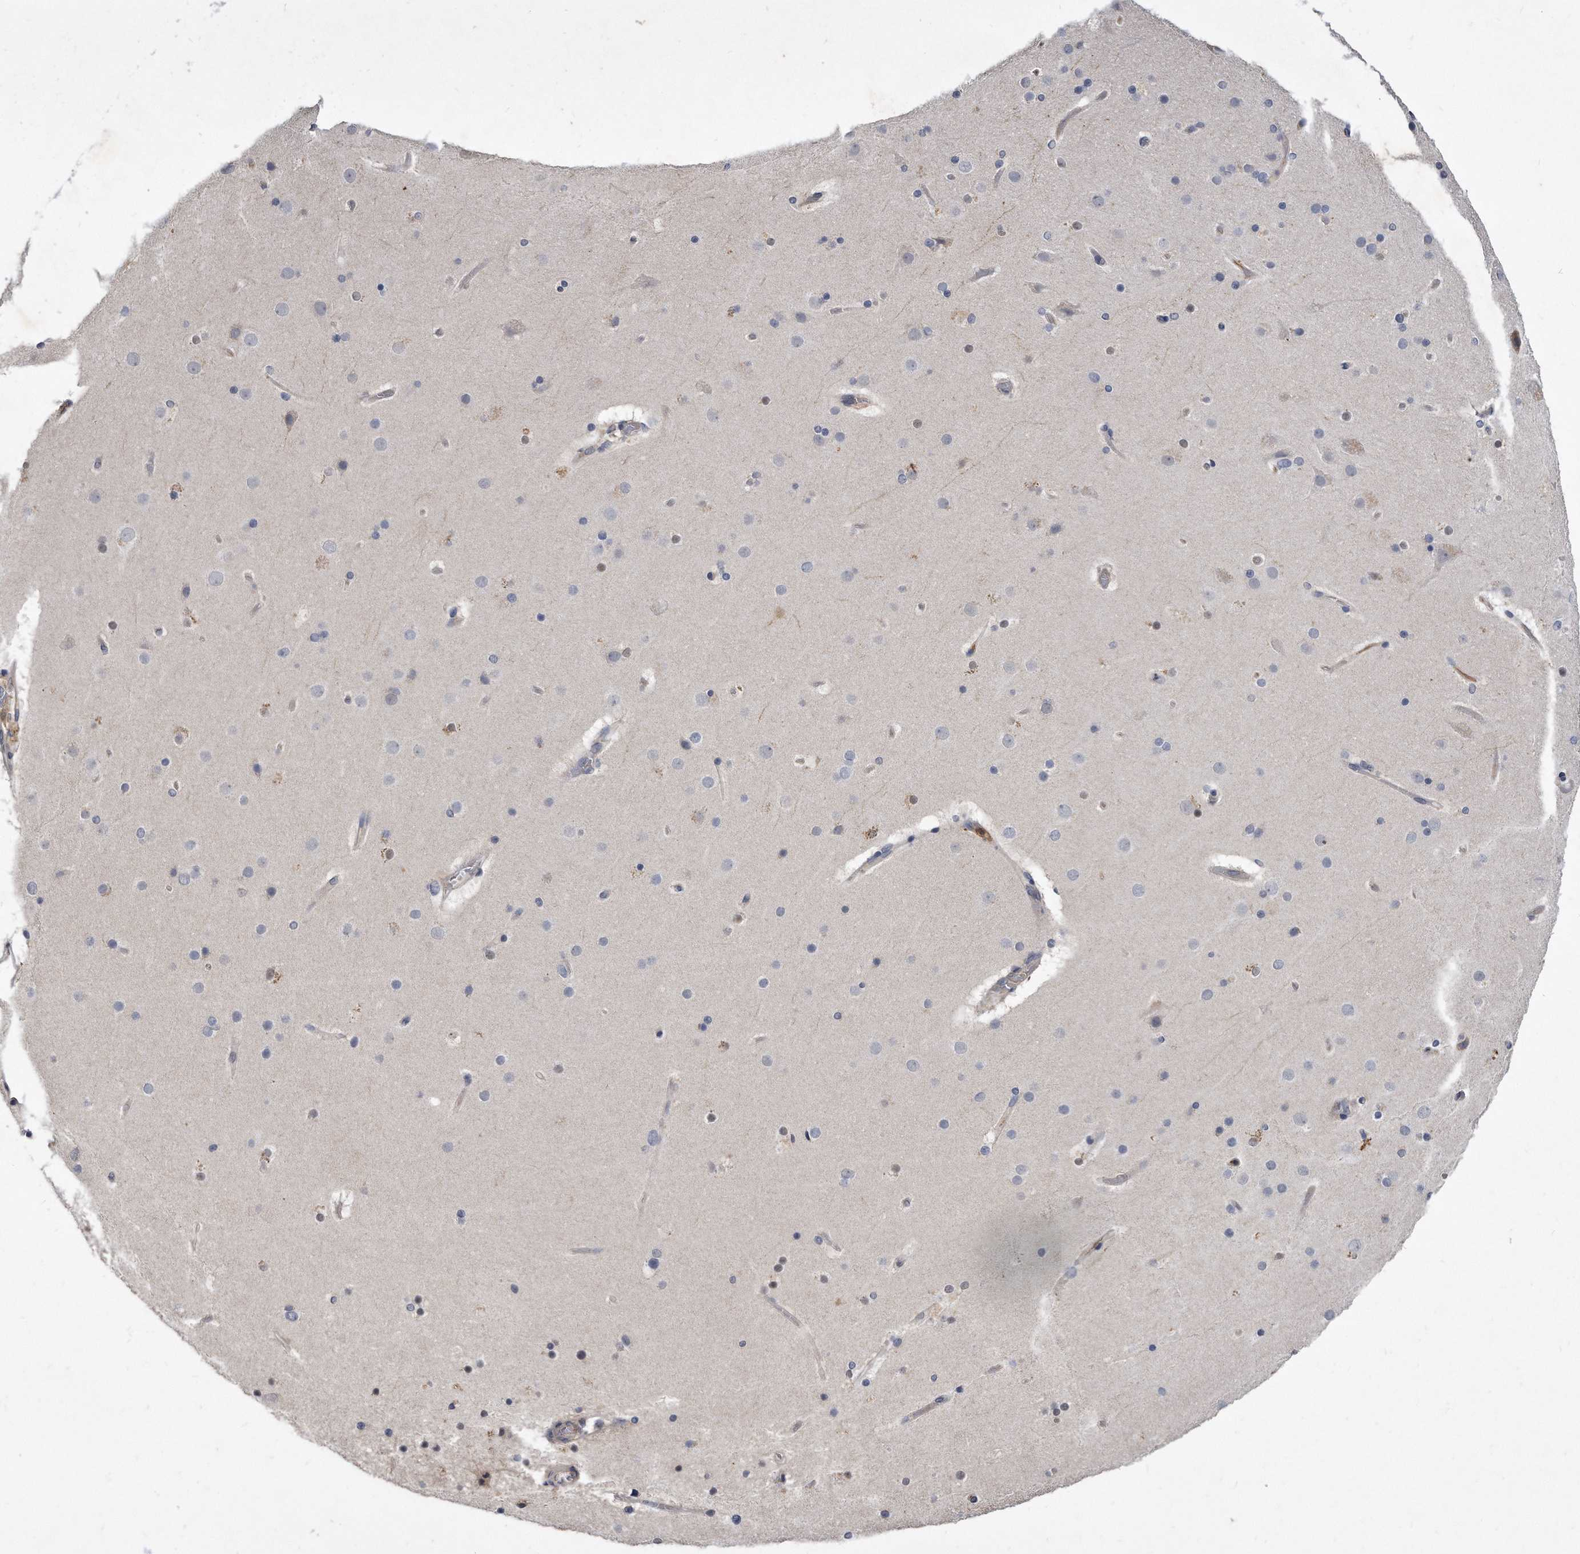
{"staining": {"intensity": "negative", "quantity": "none", "location": "none"}, "tissue": "cerebral cortex", "cell_type": "Endothelial cells", "image_type": "normal", "snomed": [{"axis": "morphology", "description": "Normal tissue, NOS"}, {"axis": "topography", "description": "Cerebral cortex"}], "caption": "High power microscopy image of an IHC micrograph of normal cerebral cortex, revealing no significant positivity in endothelial cells.", "gene": "HOMER3", "patient": {"sex": "male", "age": 57}}